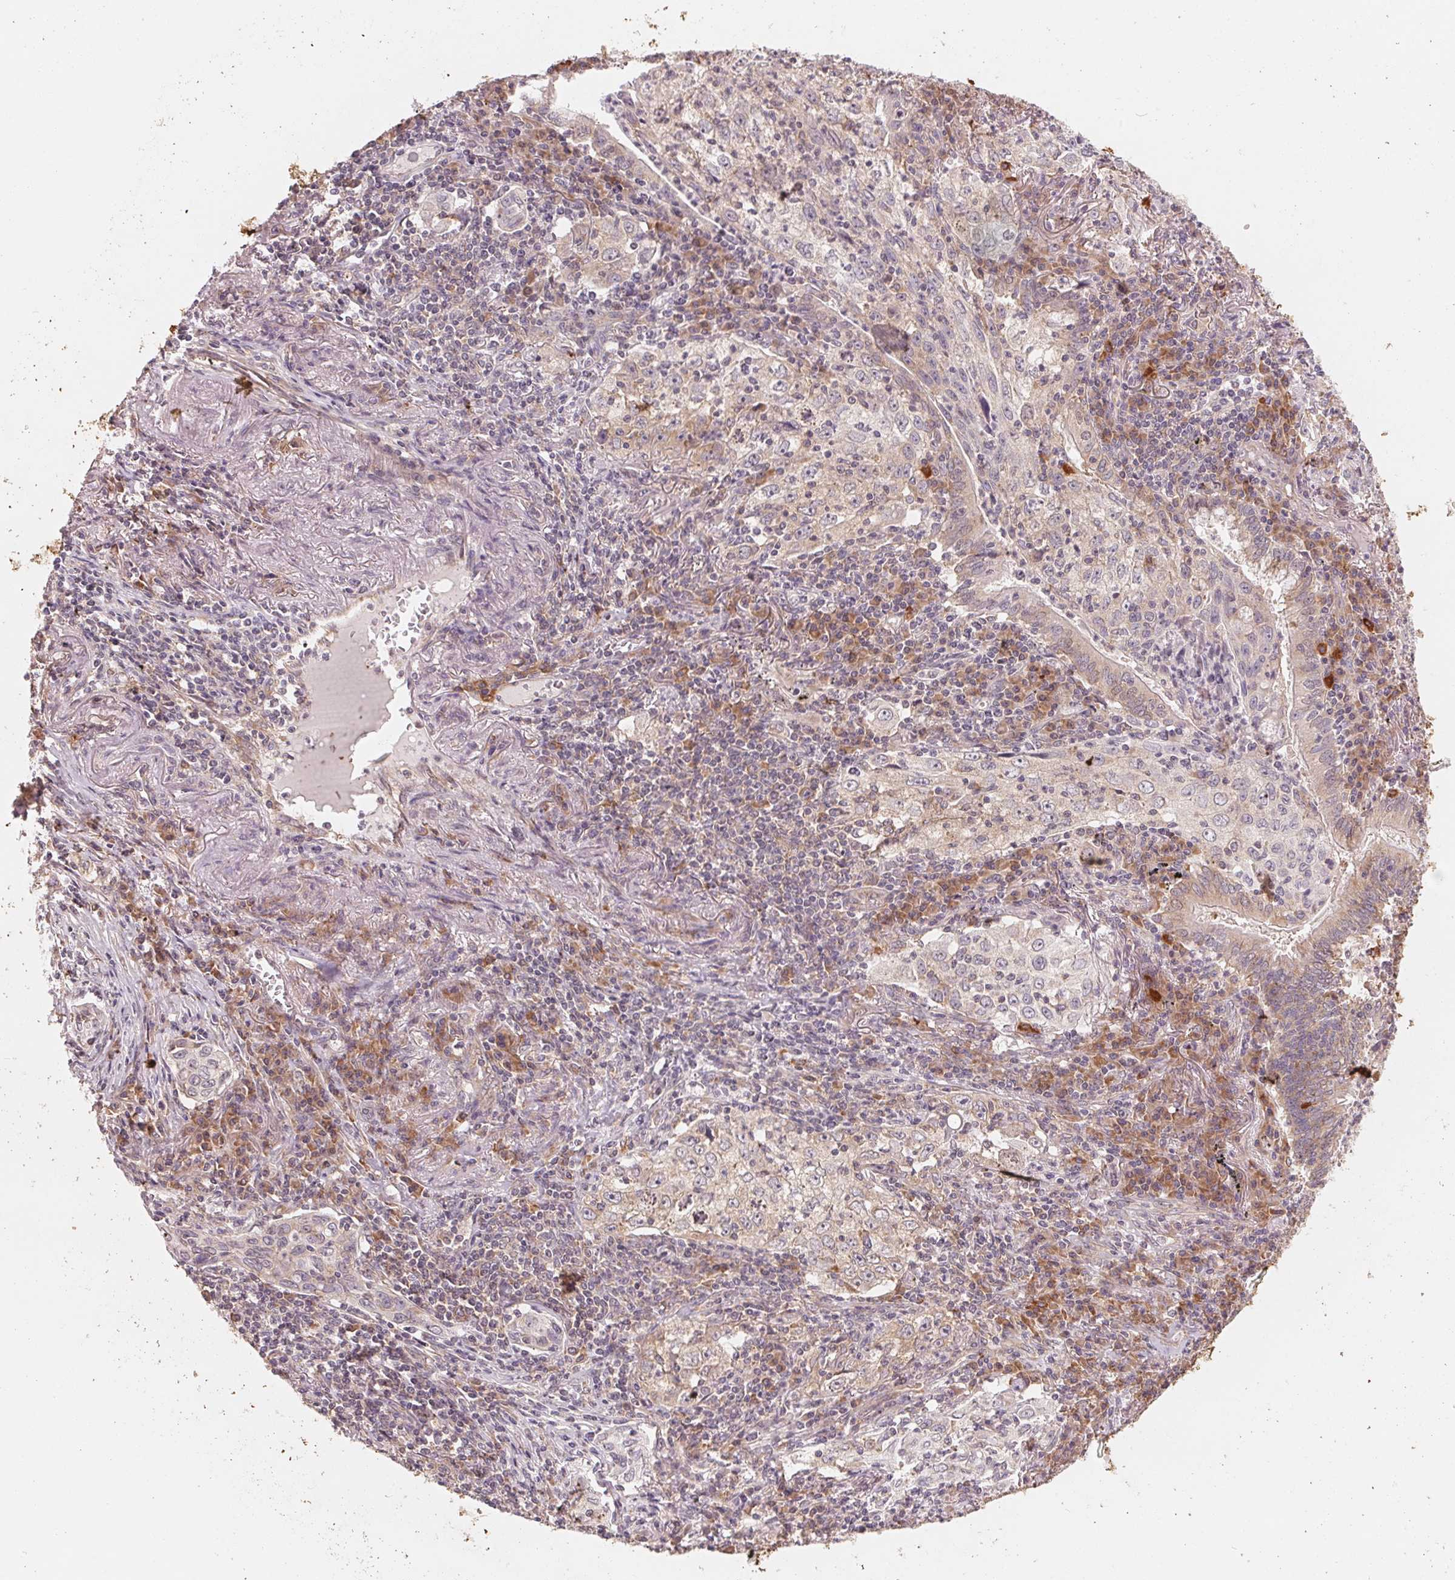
{"staining": {"intensity": "weak", "quantity": "25%-75%", "location": "cytoplasmic/membranous"}, "tissue": "lung cancer", "cell_type": "Tumor cells", "image_type": "cancer", "snomed": [{"axis": "morphology", "description": "Squamous cell carcinoma, NOS"}, {"axis": "topography", "description": "Lung"}], "caption": "Human squamous cell carcinoma (lung) stained with a brown dye demonstrates weak cytoplasmic/membranous positive staining in approximately 25%-75% of tumor cells.", "gene": "GIGYF2", "patient": {"sex": "male", "age": 71}}